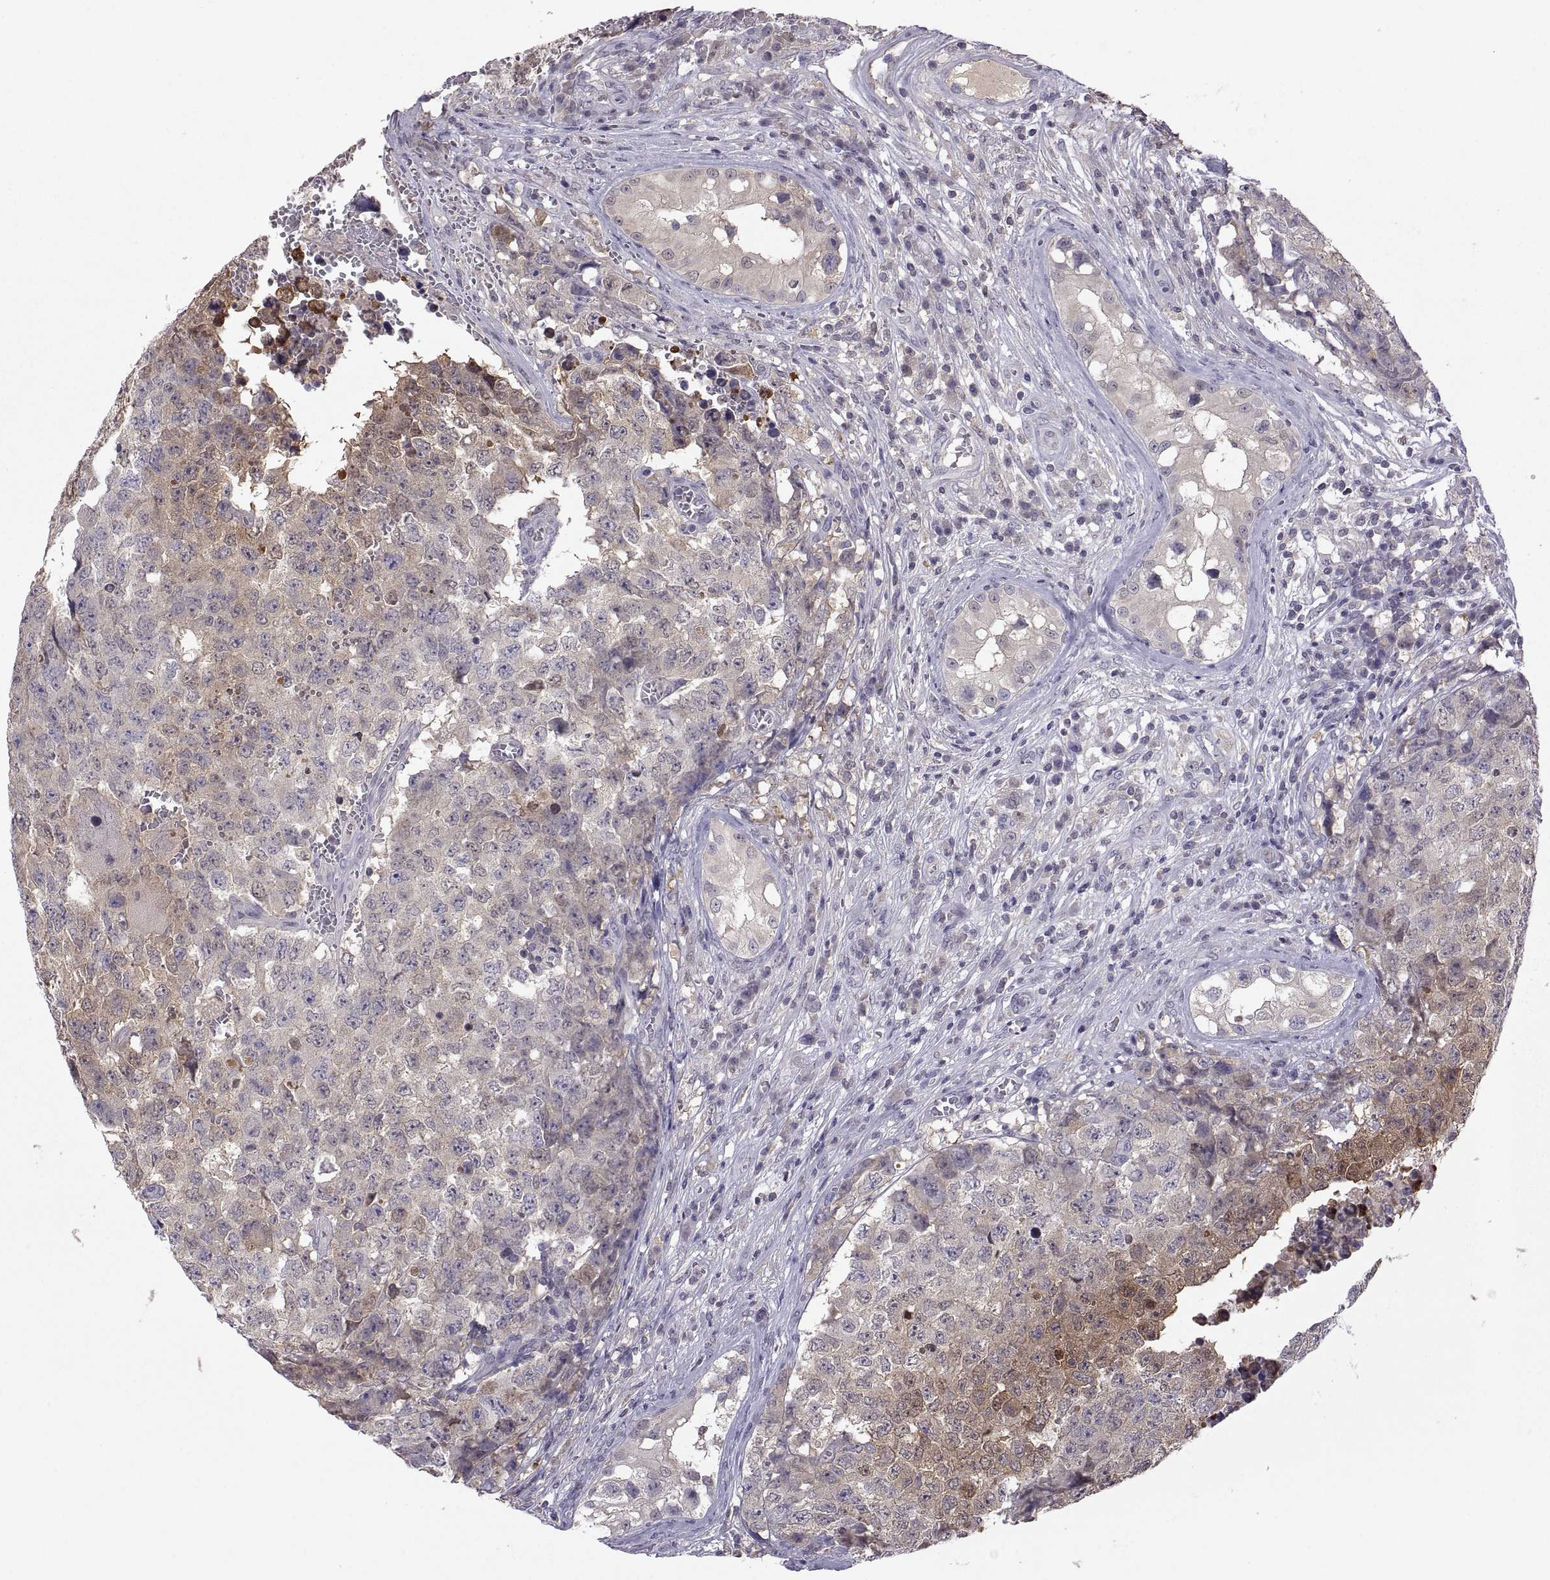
{"staining": {"intensity": "weak", "quantity": "25%-75%", "location": "cytoplasmic/membranous"}, "tissue": "testis cancer", "cell_type": "Tumor cells", "image_type": "cancer", "snomed": [{"axis": "morphology", "description": "Carcinoma, Embryonal, NOS"}, {"axis": "topography", "description": "Testis"}], "caption": "The photomicrograph shows immunohistochemical staining of testis cancer (embryonal carcinoma). There is weak cytoplasmic/membranous staining is appreciated in approximately 25%-75% of tumor cells.", "gene": "FGF9", "patient": {"sex": "male", "age": 23}}